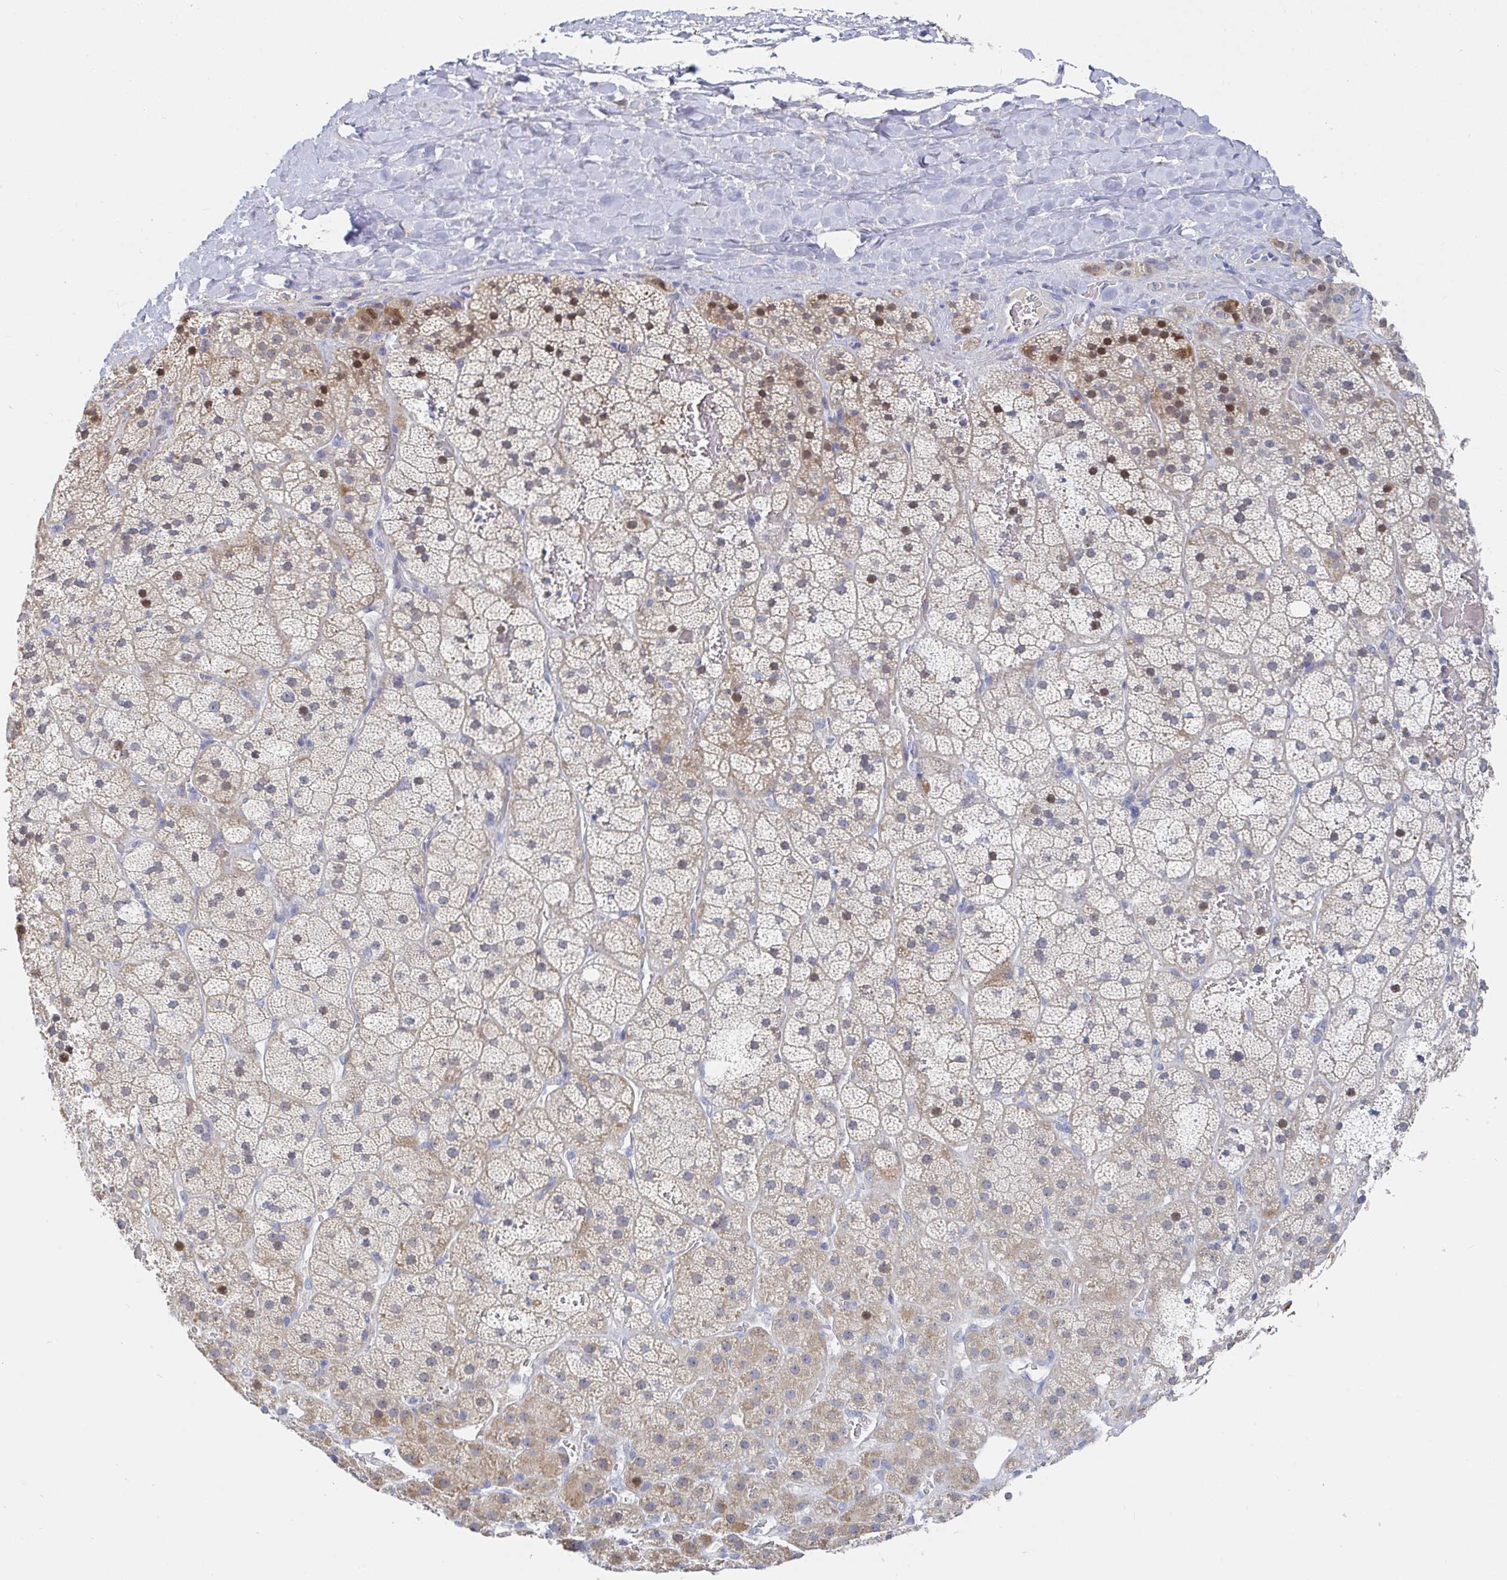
{"staining": {"intensity": "moderate", "quantity": ">75%", "location": "cytoplasmic/membranous,nuclear"}, "tissue": "adrenal gland", "cell_type": "Glandular cells", "image_type": "normal", "snomed": [{"axis": "morphology", "description": "Normal tissue, NOS"}, {"axis": "topography", "description": "Adrenal gland"}], "caption": "Brown immunohistochemical staining in benign human adrenal gland displays moderate cytoplasmic/membranous,nuclear expression in approximately >75% of glandular cells.", "gene": "ZNF100", "patient": {"sex": "male", "age": 57}}